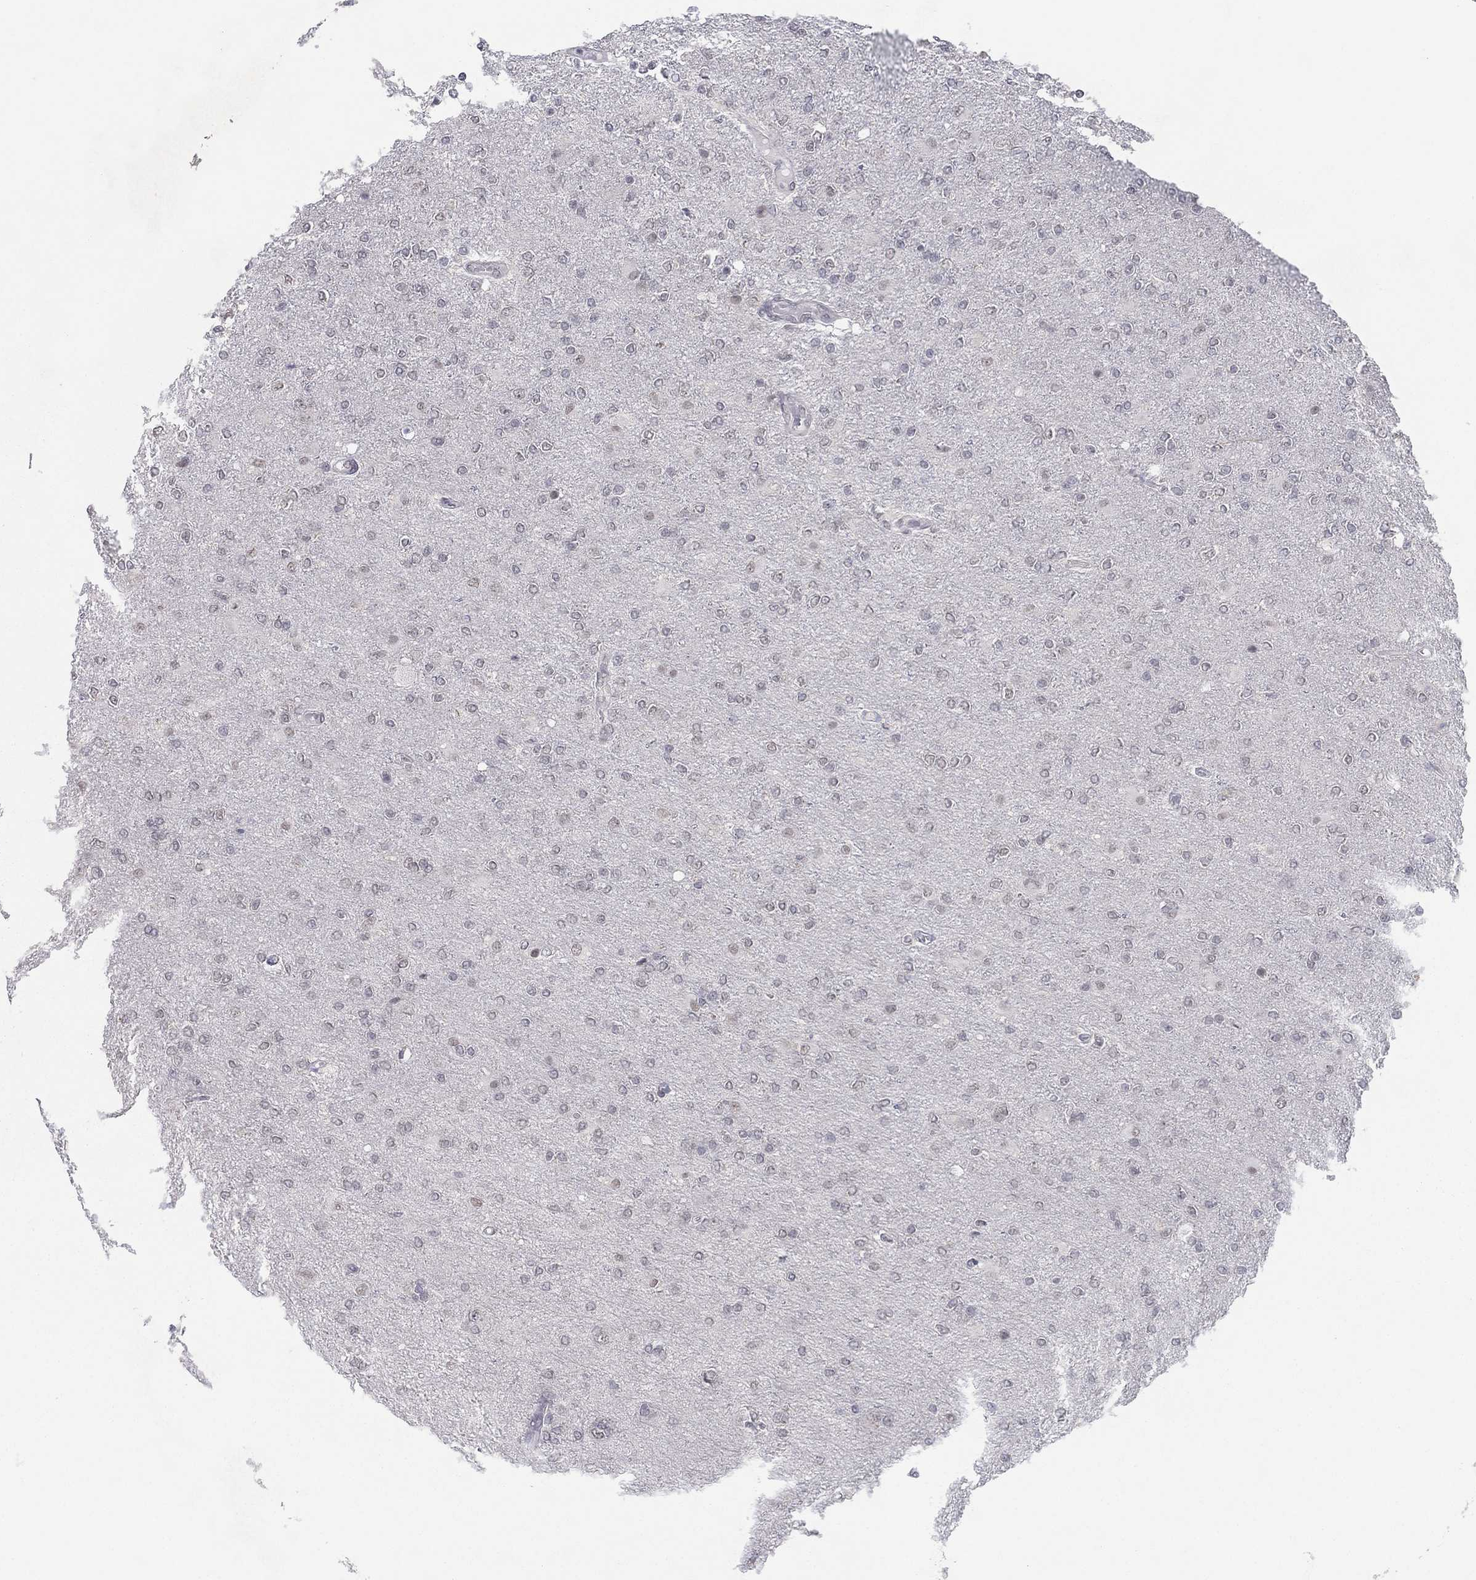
{"staining": {"intensity": "negative", "quantity": "none", "location": "none"}, "tissue": "glioma", "cell_type": "Tumor cells", "image_type": "cancer", "snomed": [{"axis": "morphology", "description": "Glioma, malignant, High grade"}, {"axis": "topography", "description": "Cerebral cortex"}], "caption": "Immunohistochemical staining of human malignant glioma (high-grade) demonstrates no significant staining in tumor cells.", "gene": "SLC22A2", "patient": {"sex": "male", "age": 70}}